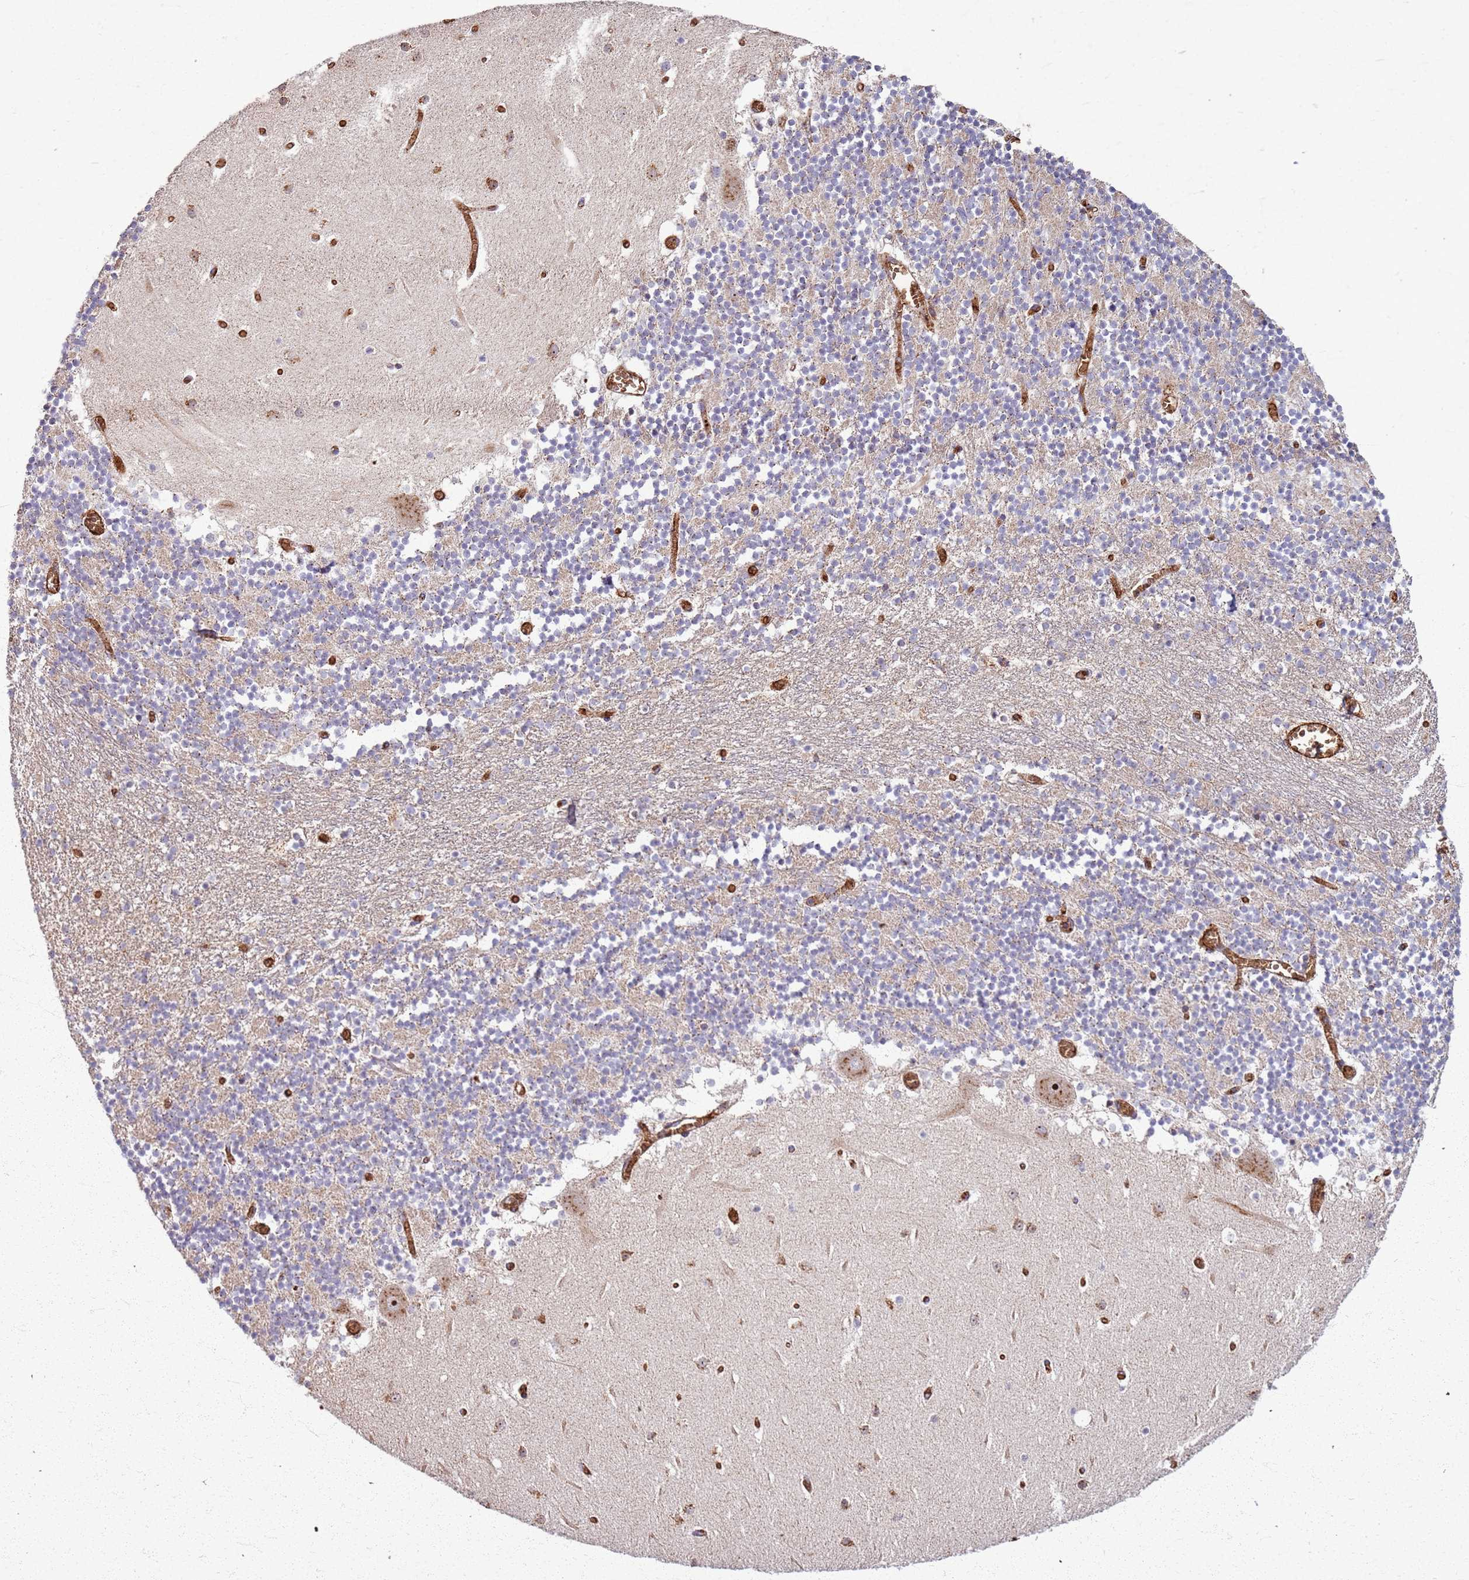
{"staining": {"intensity": "weak", "quantity": "25%-75%", "location": "cytoplasmic/membranous"}, "tissue": "cerebellum", "cell_type": "Cells in granular layer", "image_type": "normal", "snomed": [{"axis": "morphology", "description": "Normal tissue, NOS"}, {"axis": "topography", "description": "Cerebellum"}], "caption": "Immunohistochemical staining of benign human cerebellum reveals low levels of weak cytoplasmic/membranous positivity in about 25%-75% of cells in granular layer. Nuclei are stained in blue.", "gene": "KRI1", "patient": {"sex": "female", "age": 28}}